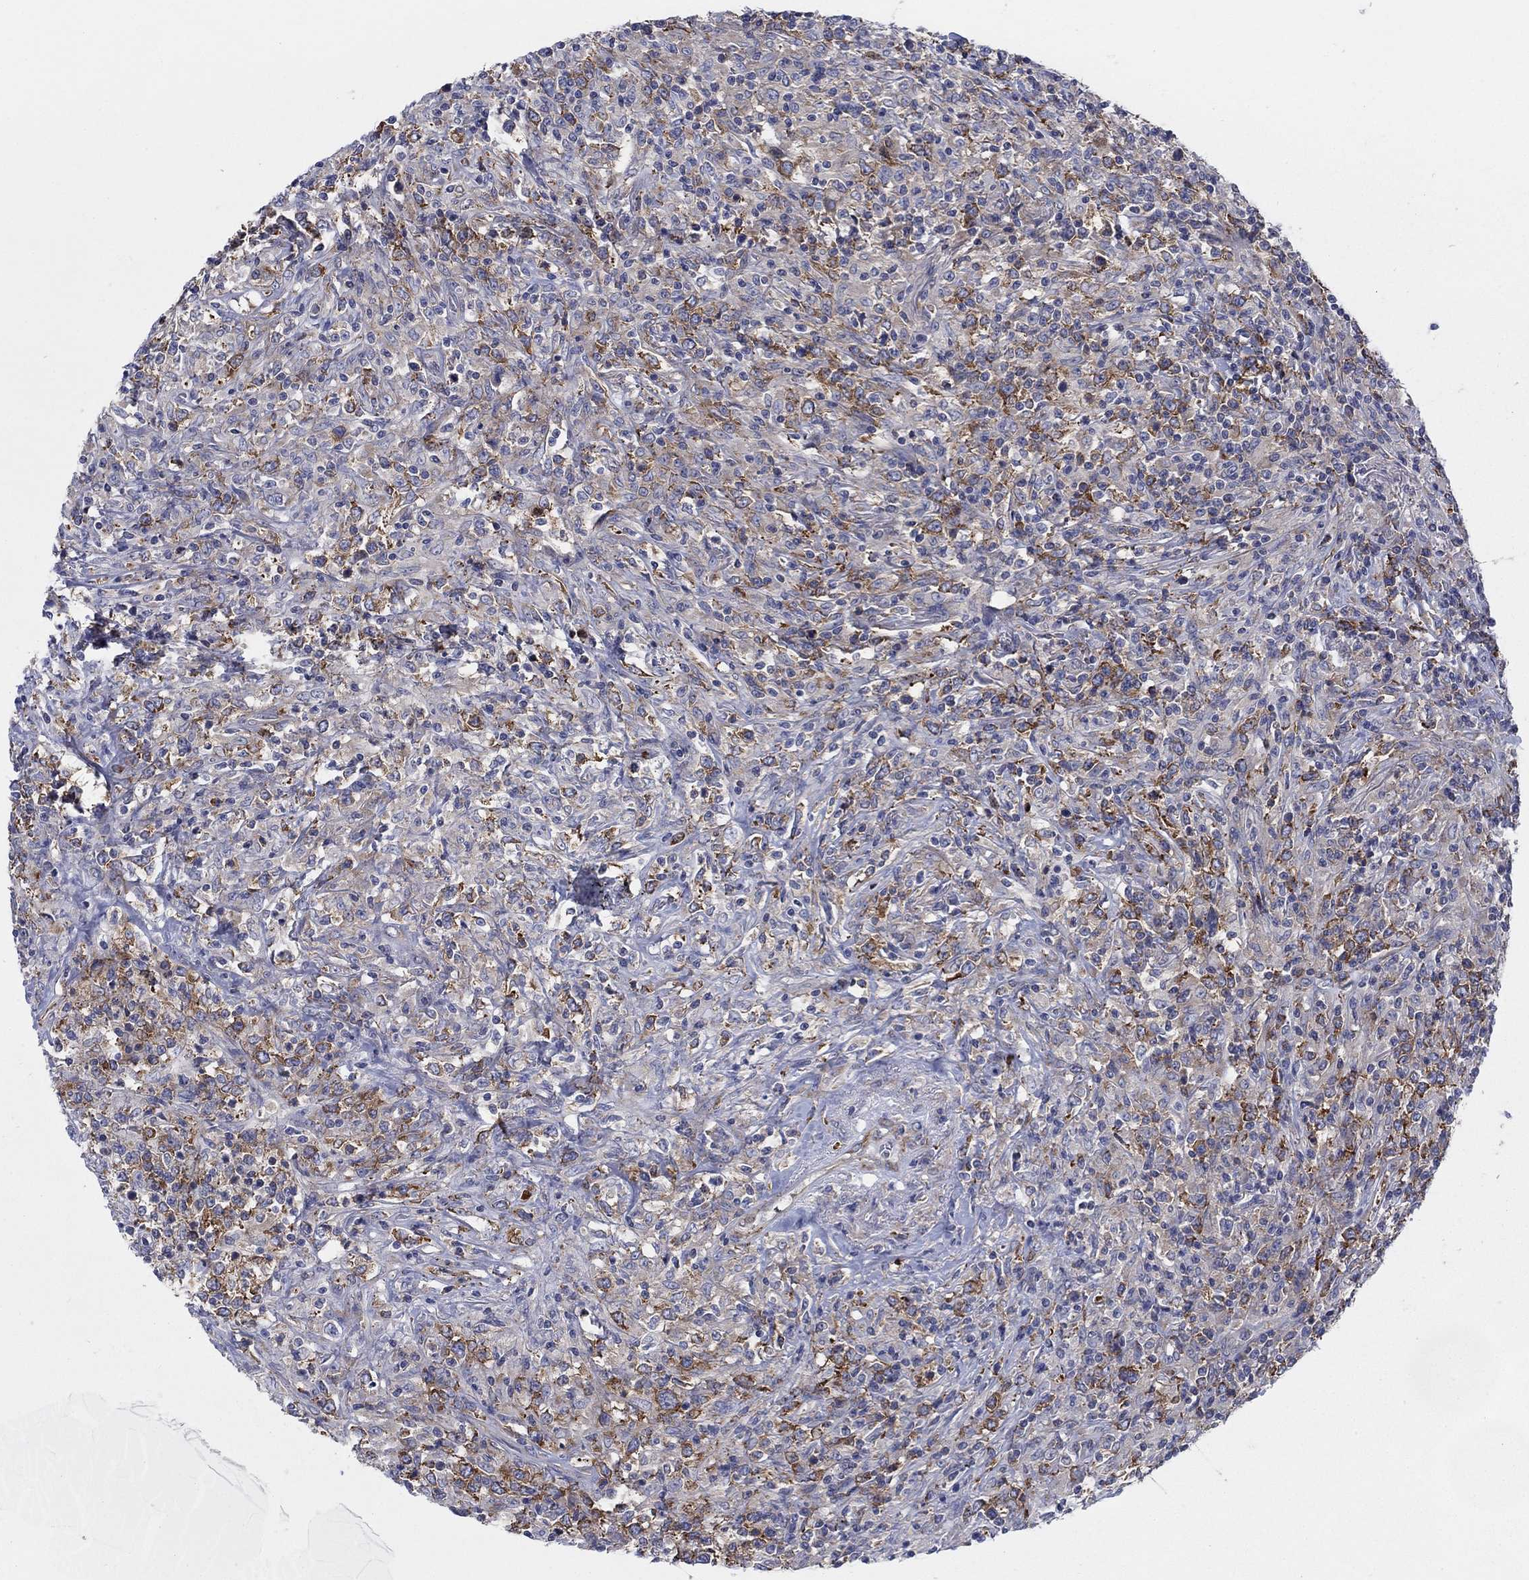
{"staining": {"intensity": "strong", "quantity": "25%-75%", "location": "cytoplasmic/membranous"}, "tissue": "lymphoma", "cell_type": "Tumor cells", "image_type": "cancer", "snomed": [{"axis": "morphology", "description": "Malignant lymphoma, non-Hodgkin's type, High grade"}, {"axis": "topography", "description": "Lung"}], "caption": "DAB (3,3'-diaminobenzidine) immunohistochemical staining of lymphoma exhibits strong cytoplasmic/membranous protein expression in approximately 25%-75% of tumor cells.", "gene": "TMEM59", "patient": {"sex": "male", "age": 79}}